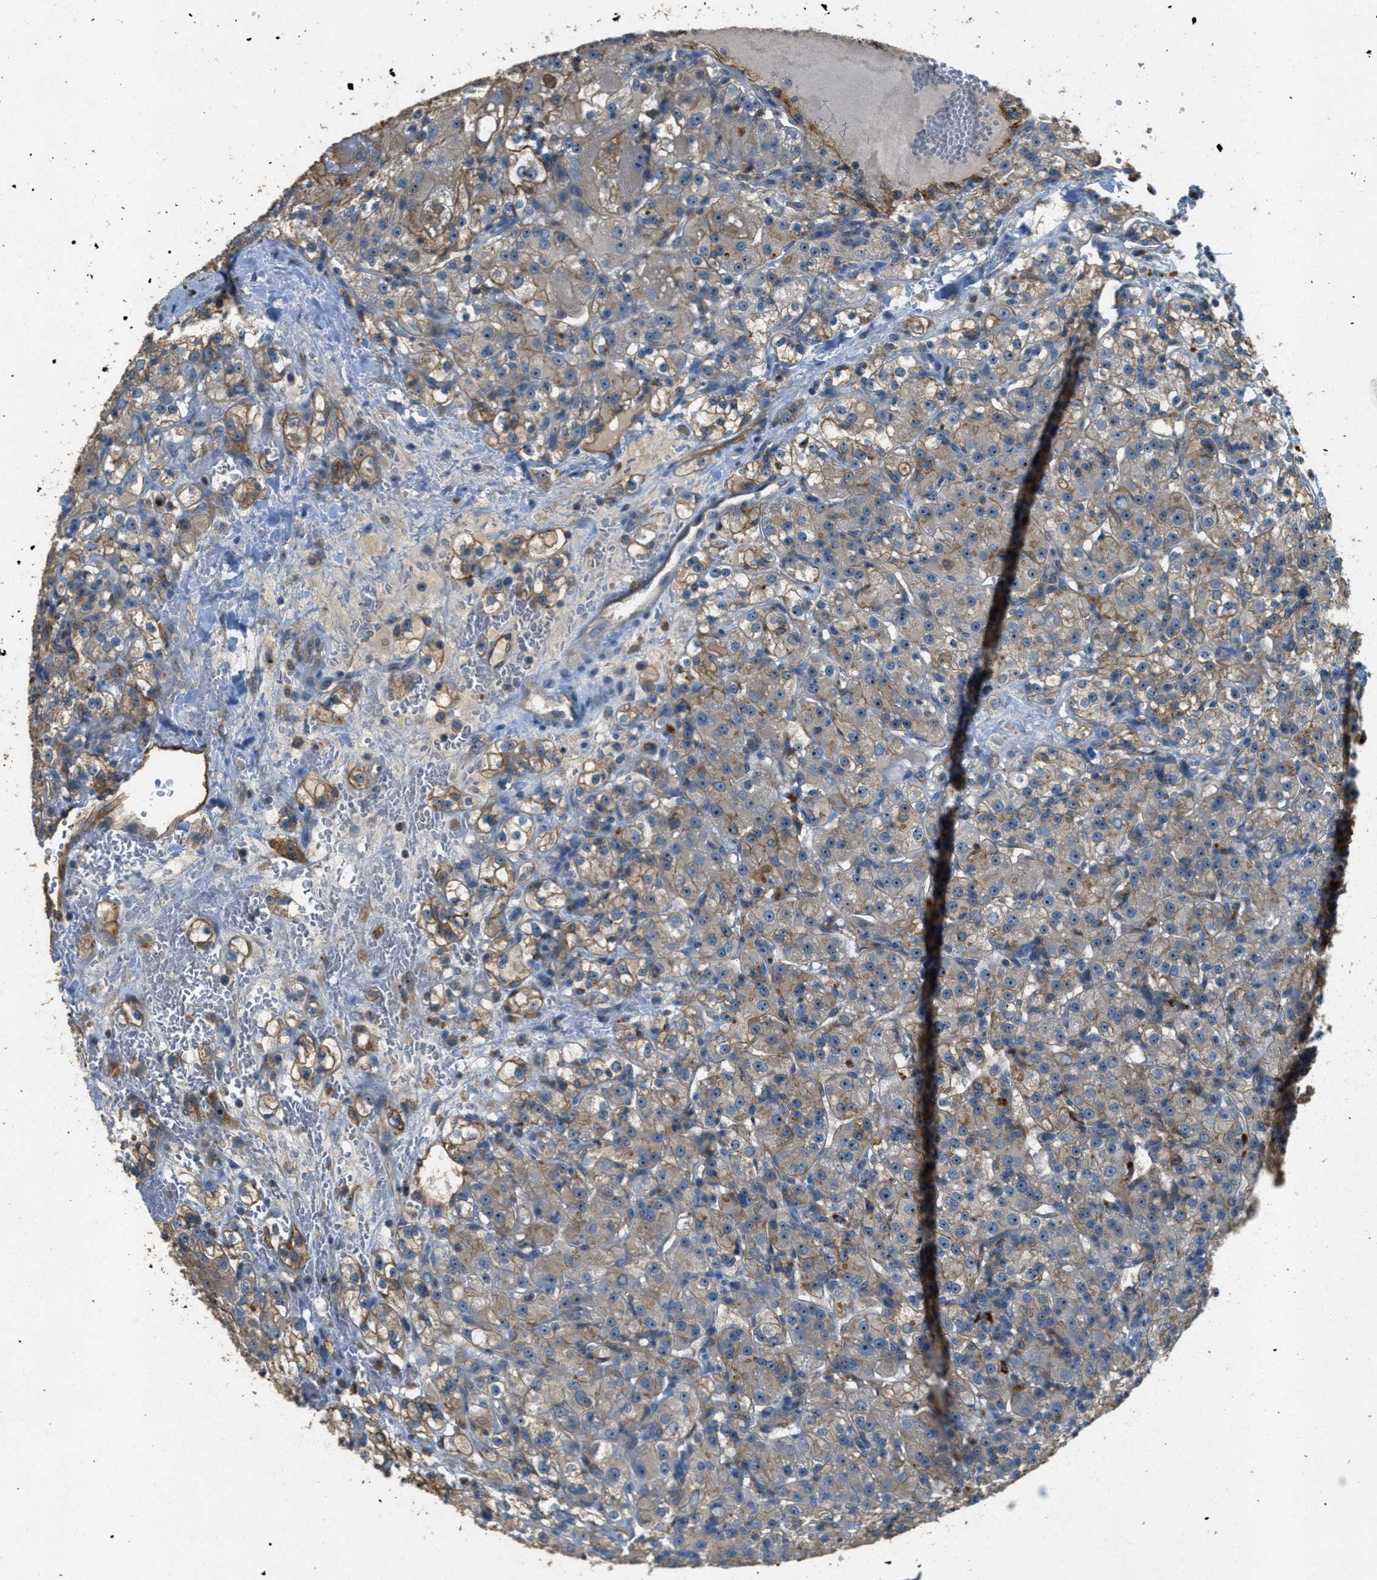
{"staining": {"intensity": "weak", "quantity": "25%-75%", "location": "cytoplasmic/membranous,nuclear"}, "tissue": "renal cancer", "cell_type": "Tumor cells", "image_type": "cancer", "snomed": [{"axis": "morphology", "description": "Normal tissue, NOS"}, {"axis": "morphology", "description": "Adenocarcinoma, NOS"}, {"axis": "topography", "description": "Kidney"}], "caption": "Protein expression analysis of adenocarcinoma (renal) exhibits weak cytoplasmic/membranous and nuclear expression in about 25%-75% of tumor cells.", "gene": "OSMR", "patient": {"sex": "male", "age": 61}}